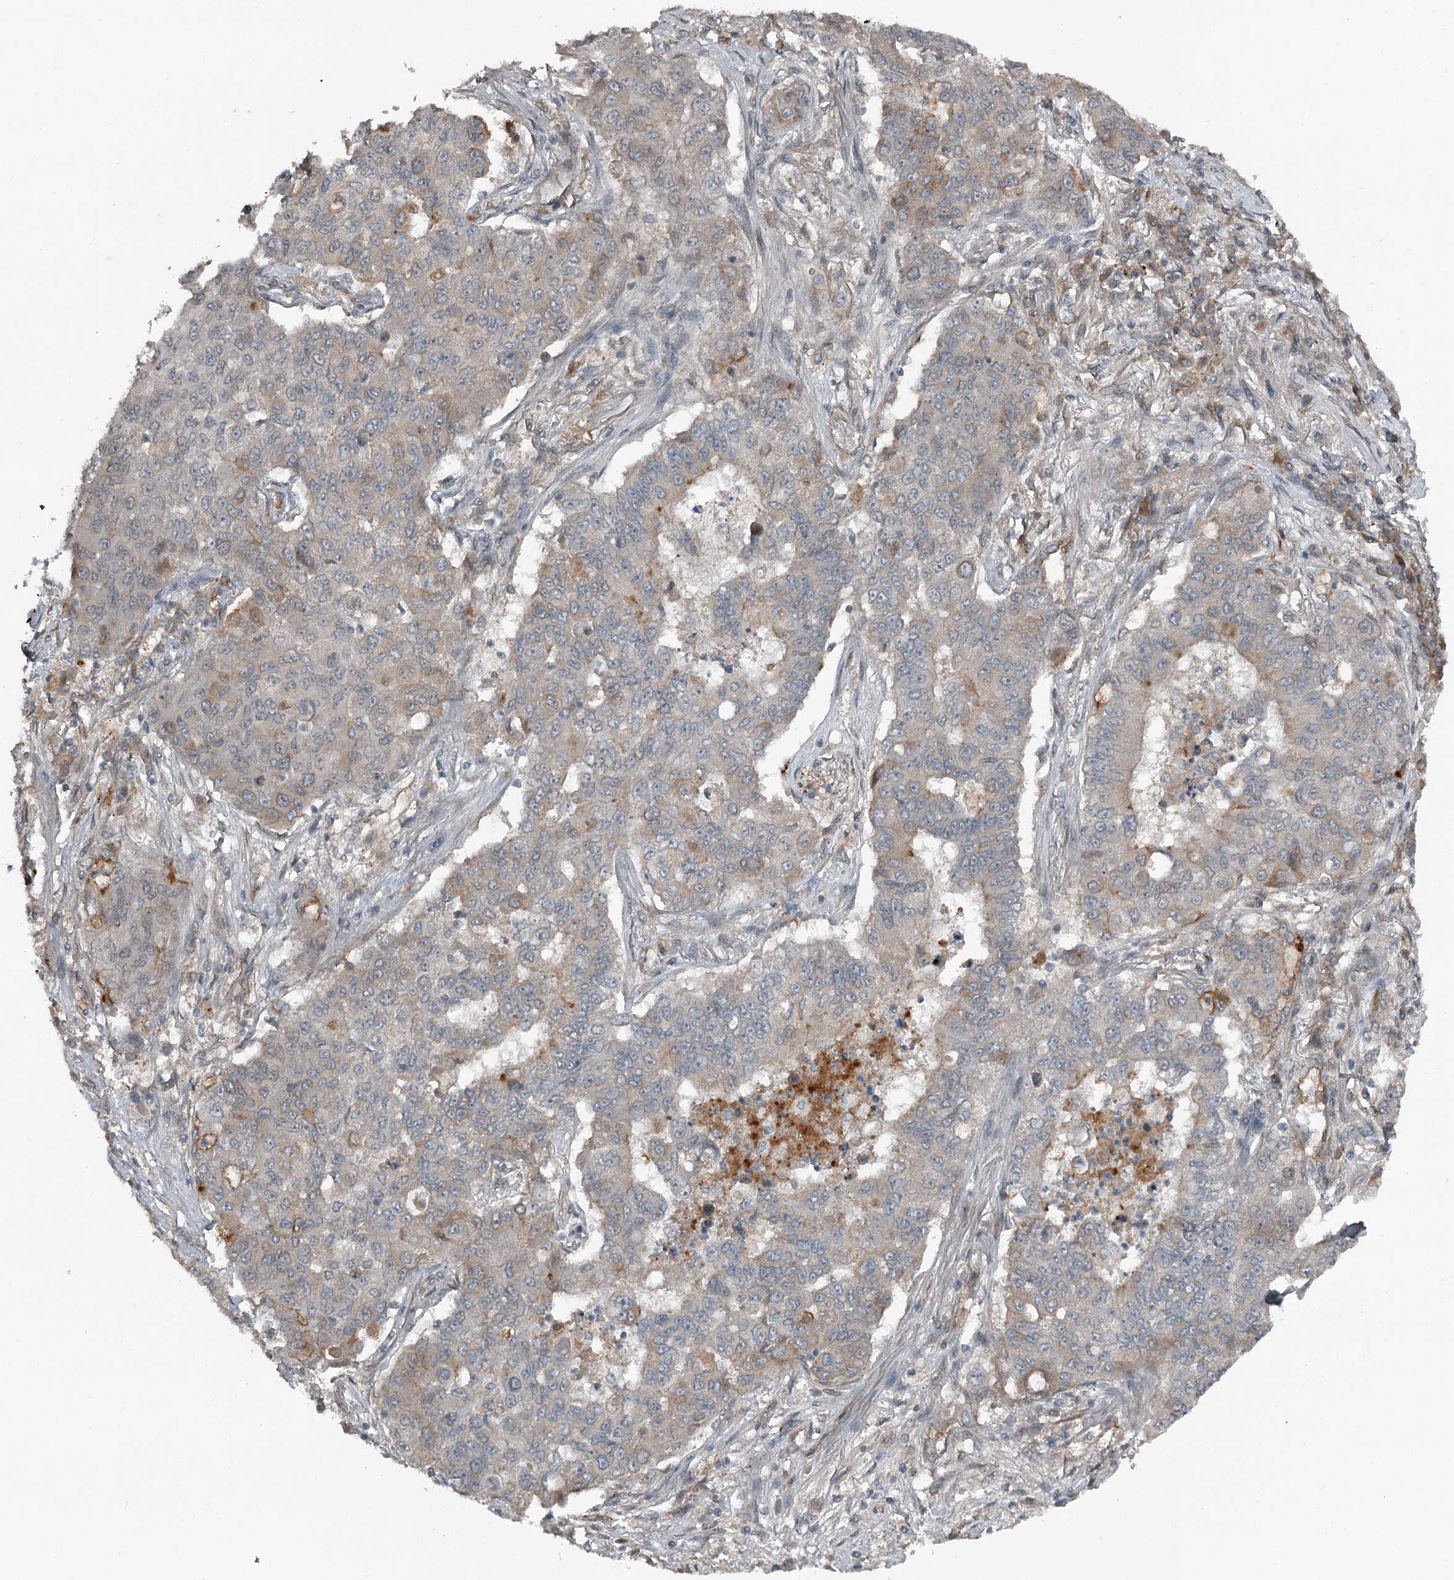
{"staining": {"intensity": "weak", "quantity": "<25%", "location": "cytoplasmic/membranous"}, "tissue": "lung cancer", "cell_type": "Tumor cells", "image_type": "cancer", "snomed": [{"axis": "morphology", "description": "Squamous cell carcinoma, NOS"}, {"axis": "topography", "description": "Lung"}], "caption": "Photomicrograph shows no protein expression in tumor cells of lung cancer tissue.", "gene": "SLC39A8", "patient": {"sex": "male", "age": 74}}